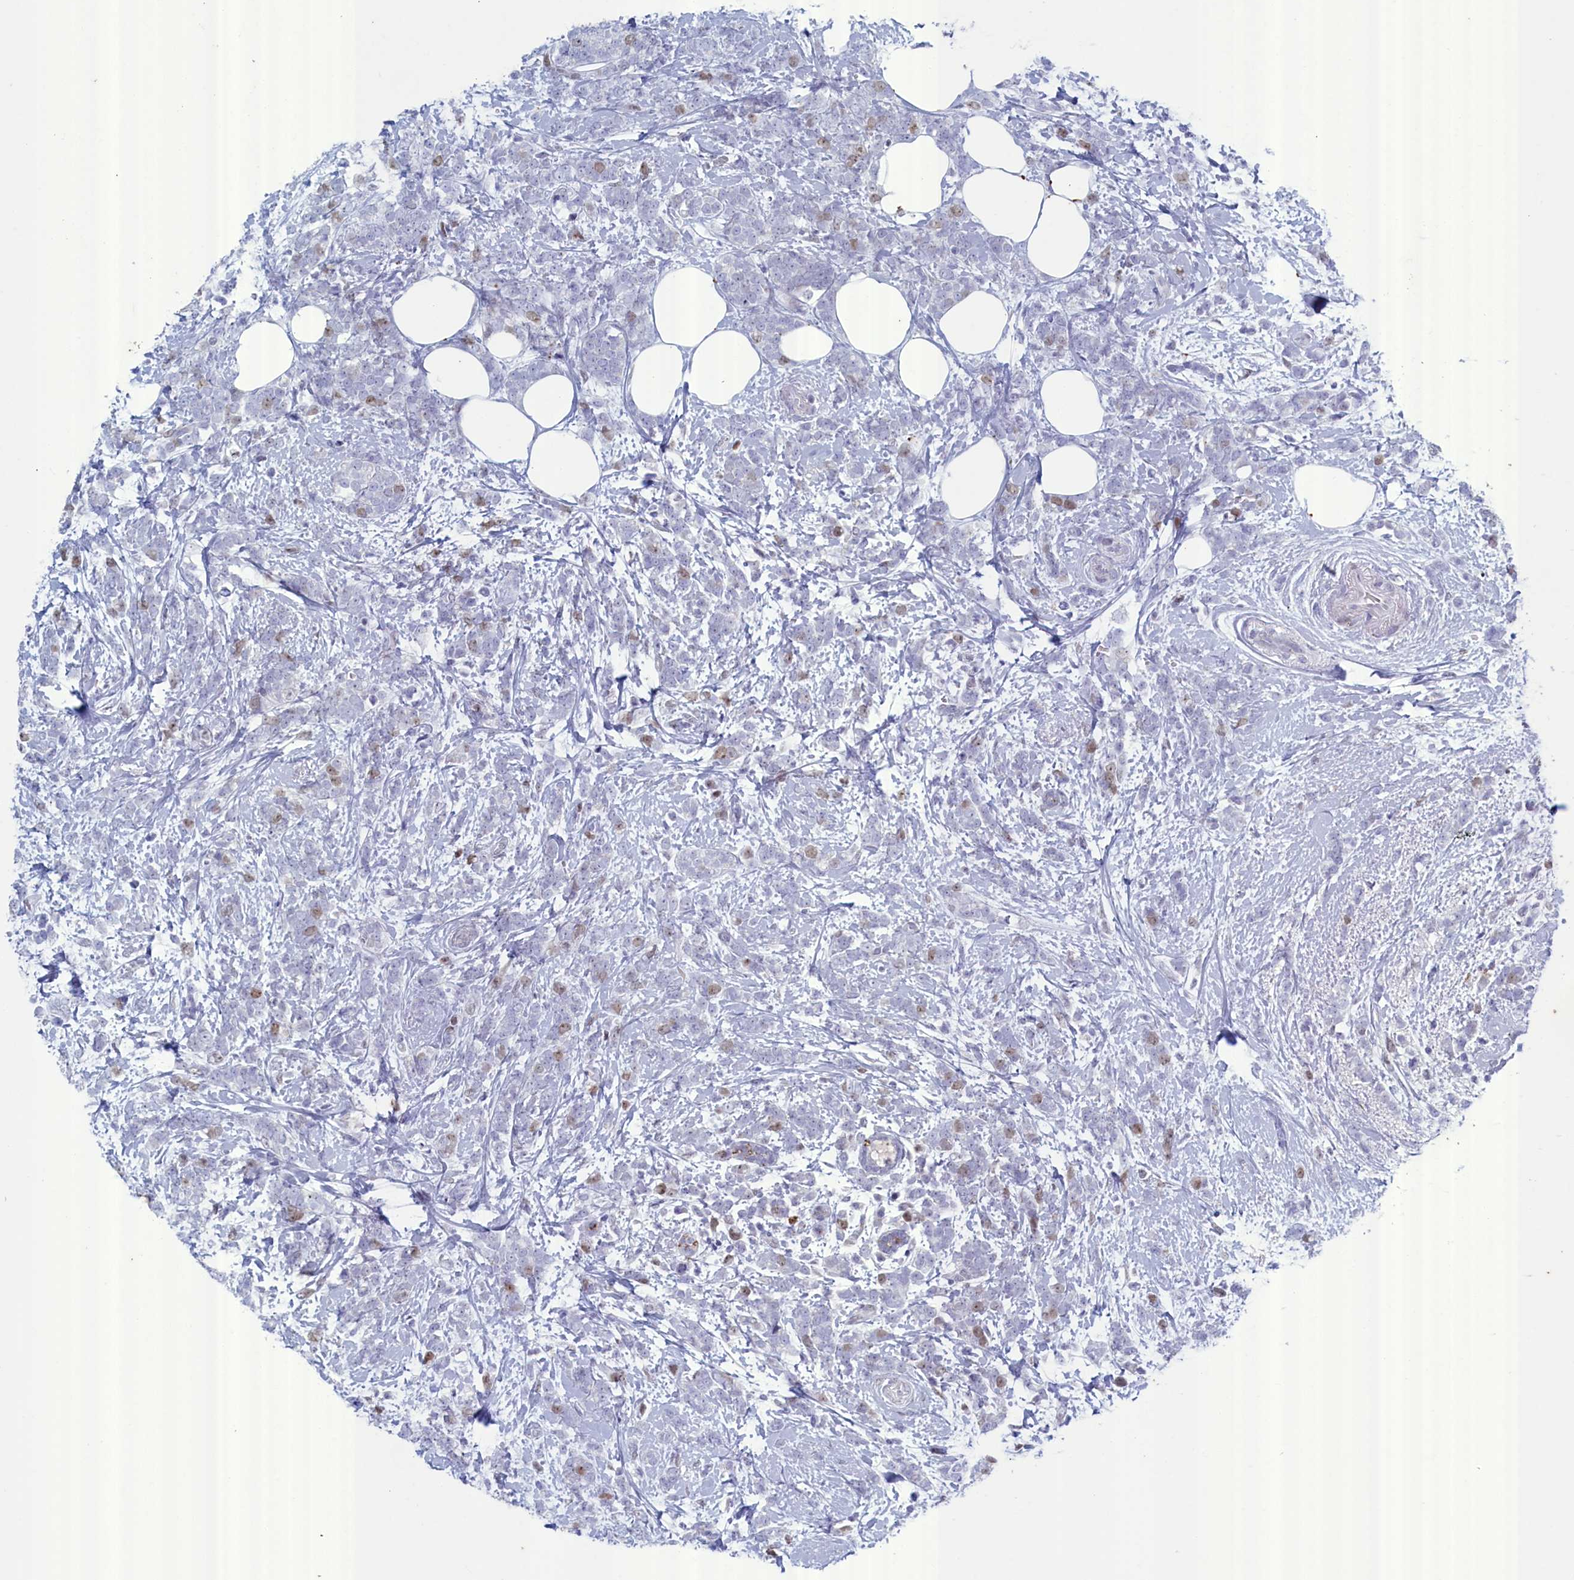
{"staining": {"intensity": "weak", "quantity": "<25%", "location": "nuclear"}, "tissue": "breast cancer", "cell_type": "Tumor cells", "image_type": "cancer", "snomed": [{"axis": "morphology", "description": "Lobular carcinoma"}, {"axis": "topography", "description": "Breast"}], "caption": "This is an IHC photomicrograph of human lobular carcinoma (breast). There is no staining in tumor cells.", "gene": "WDR76", "patient": {"sex": "female", "age": 58}}